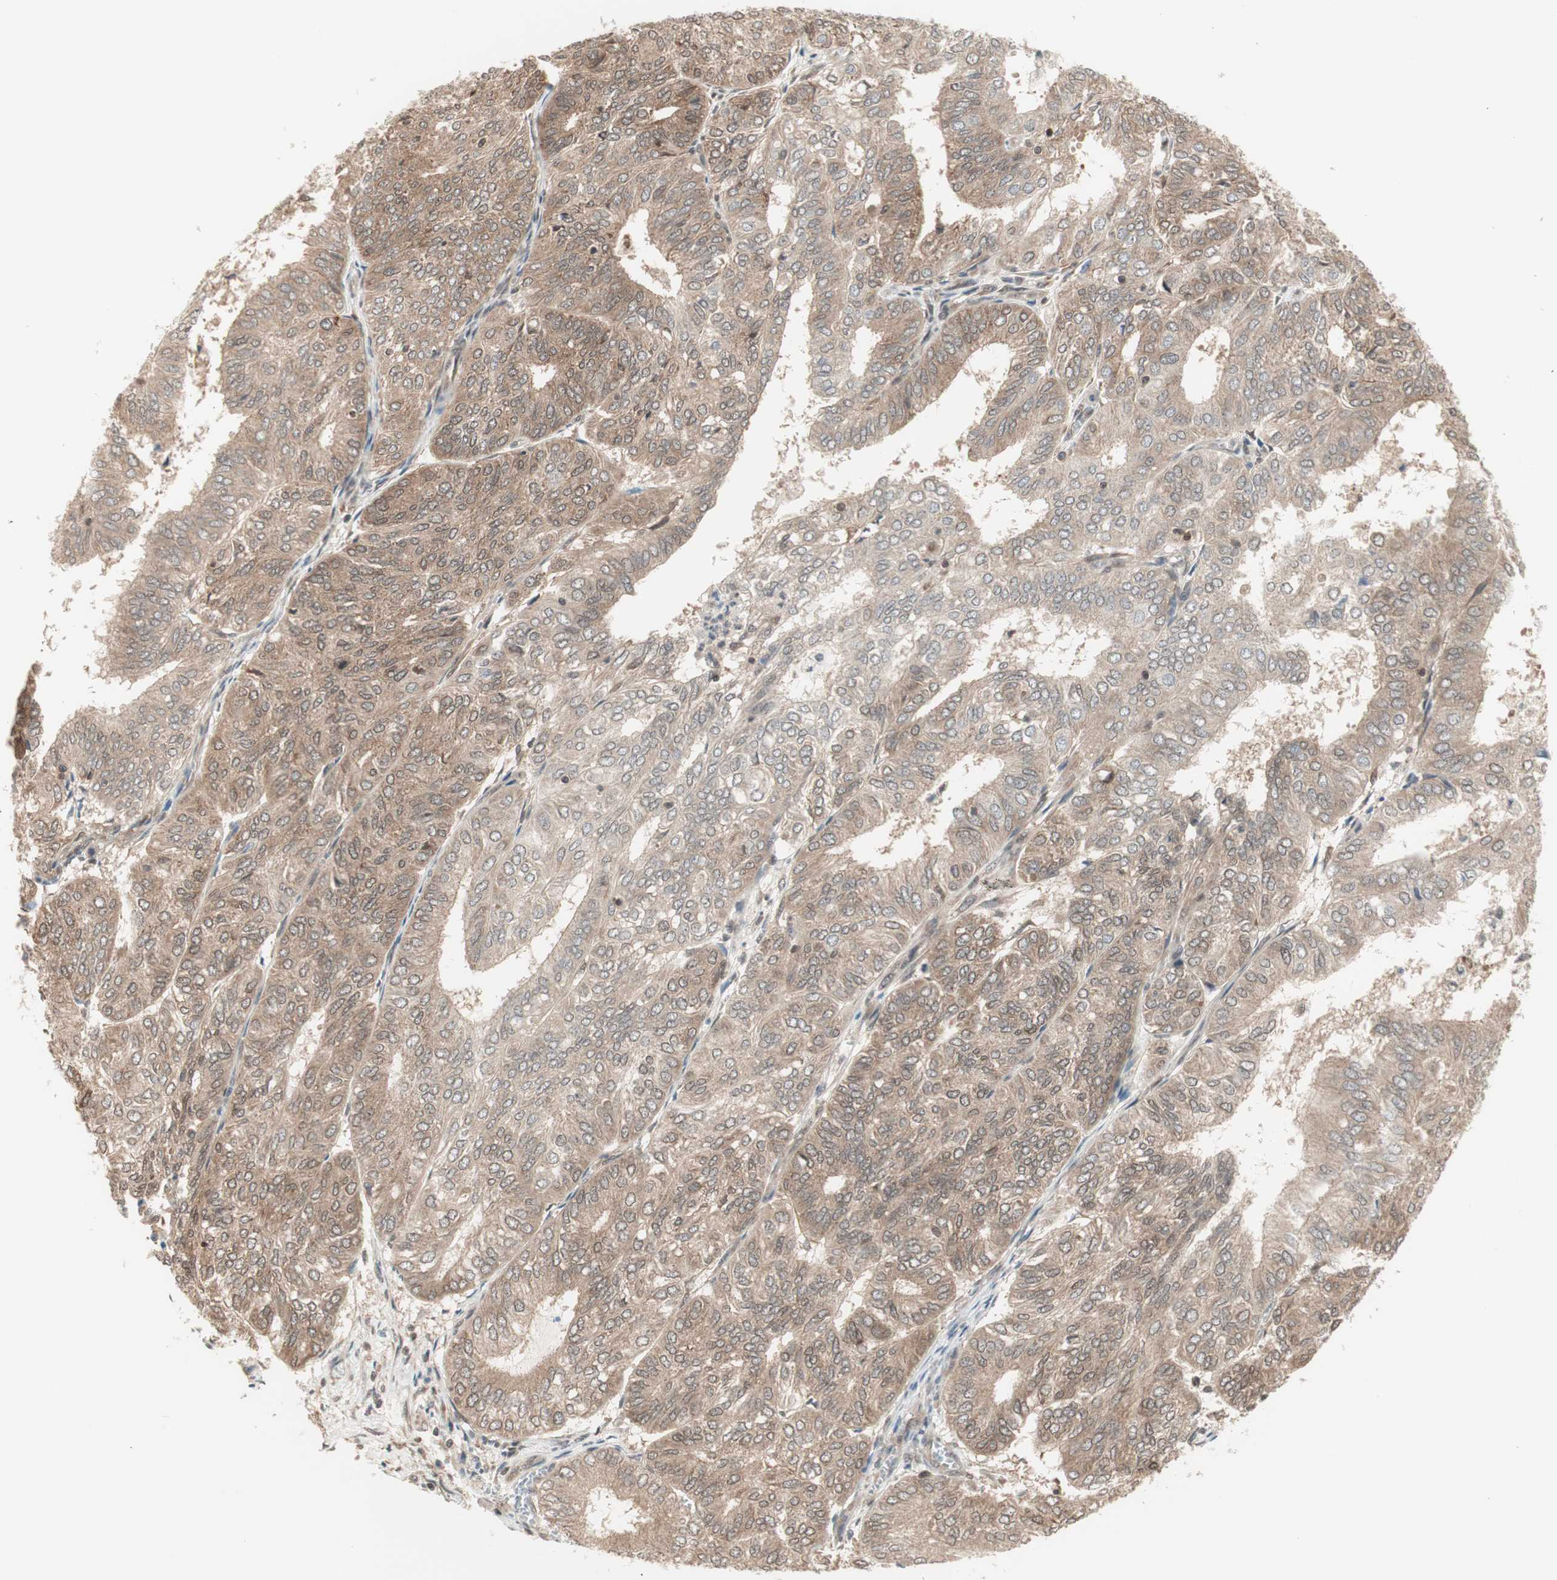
{"staining": {"intensity": "moderate", "quantity": ">75%", "location": "cytoplasmic/membranous"}, "tissue": "endometrial cancer", "cell_type": "Tumor cells", "image_type": "cancer", "snomed": [{"axis": "morphology", "description": "Adenocarcinoma, NOS"}, {"axis": "topography", "description": "Uterus"}], "caption": "The photomicrograph demonstrates a brown stain indicating the presence of a protein in the cytoplasmic/membranous of tumor cells in endometrial cancer.", "gene": "UBE2I", "patient": {"sex": "female", "age": 60}}